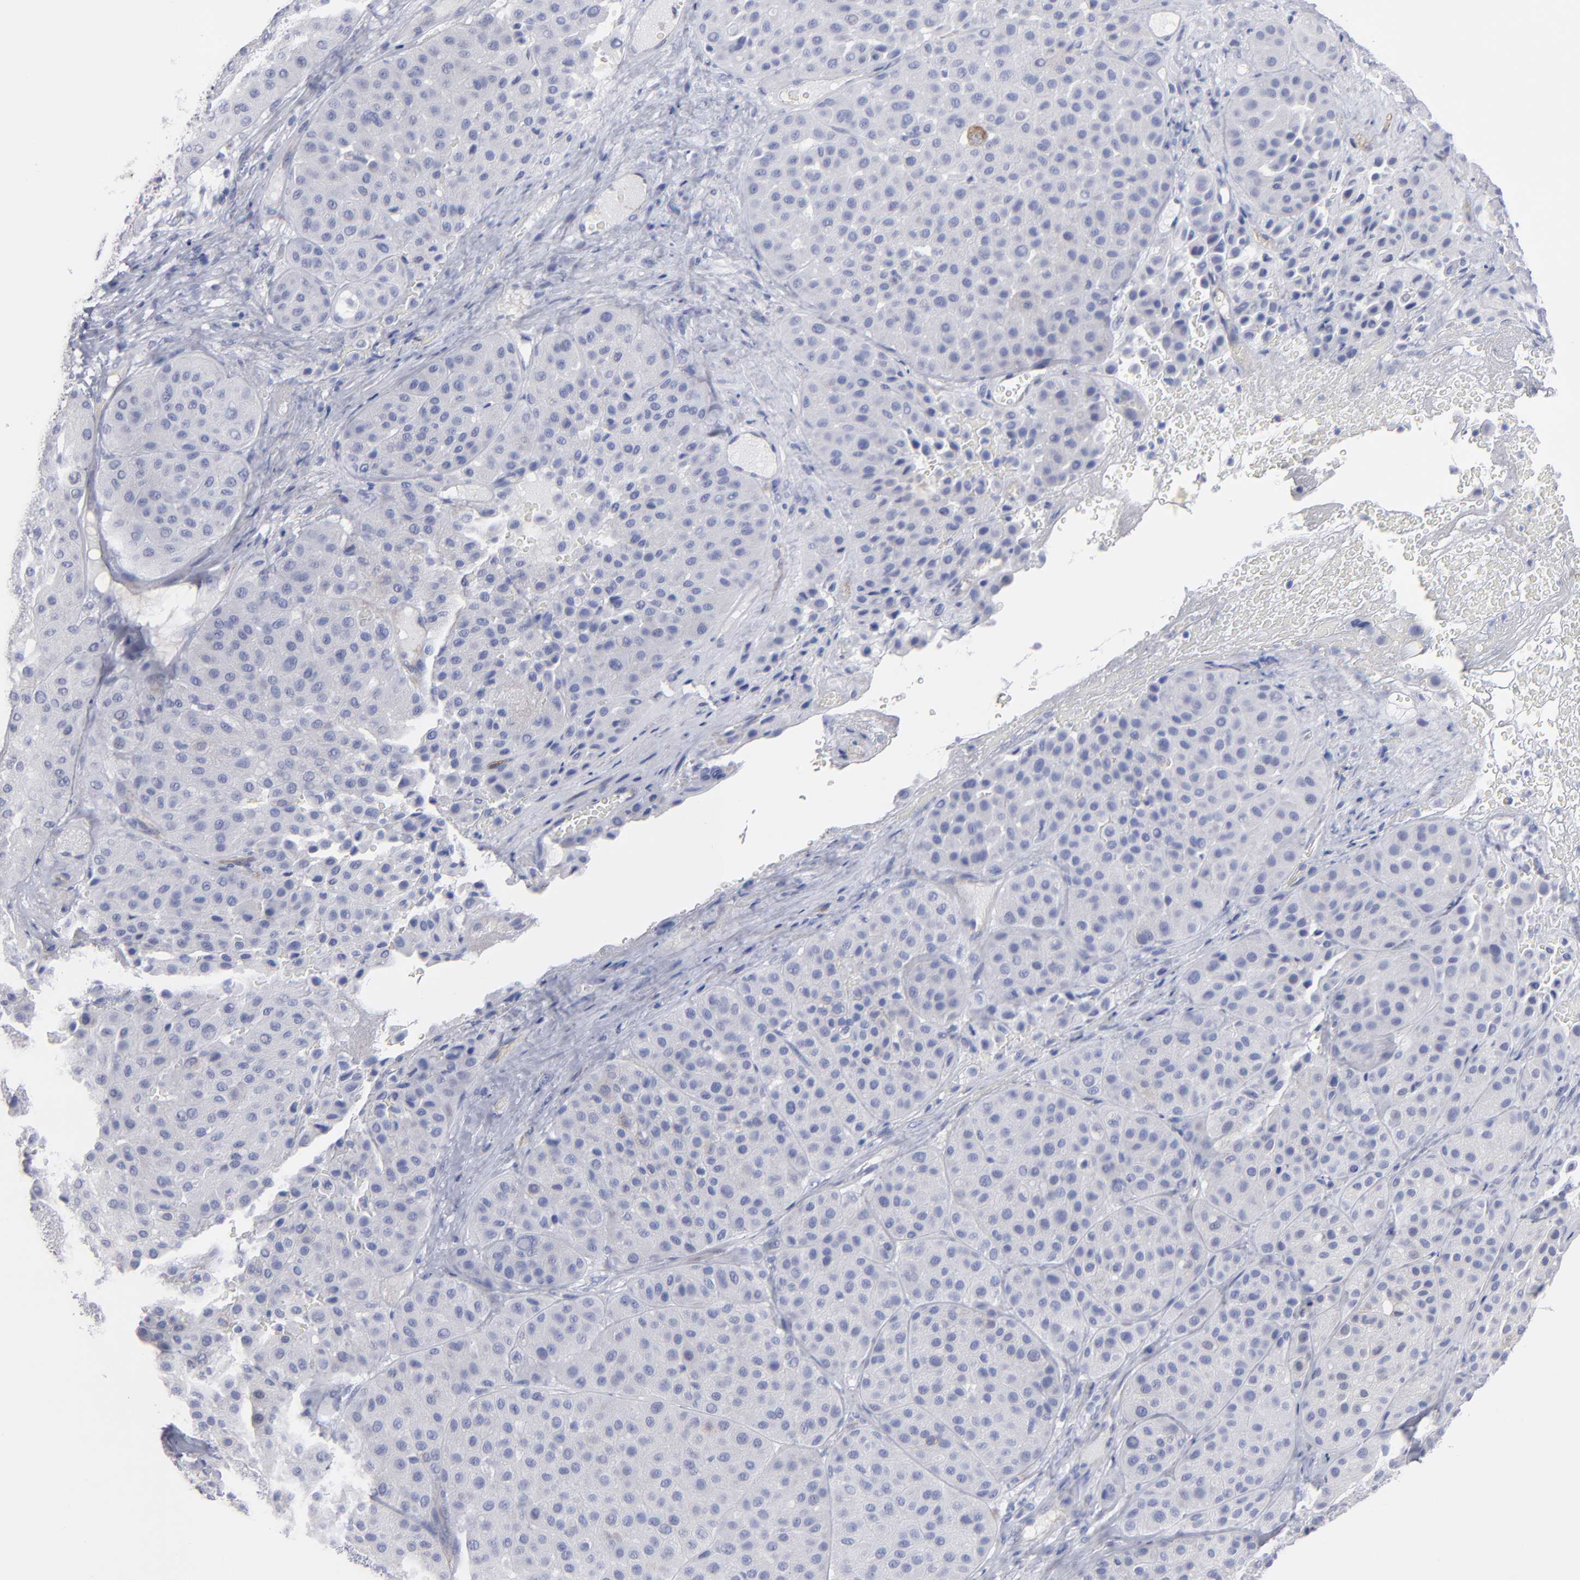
{"staining": {"intensity": "negative", "quantity": "none", "location": "none"}, "tissue": "melanoma", "cell_type": "Tumor cells", "image_type": "cancer", "snomed": [{"axis": "morphology", "description": "Normal tissue, NOS"}, {"axis": "morphology", "description": "Malignant melanoma, Metastatic site"}, {"axis": "topography", "description": "Skin"}], "caption": "There is no significant positivity in tumor cells of malignant melanoma (metastatic site).", "gene": "TM4SF1", "patient": {"sex": "male", "age": 41}}